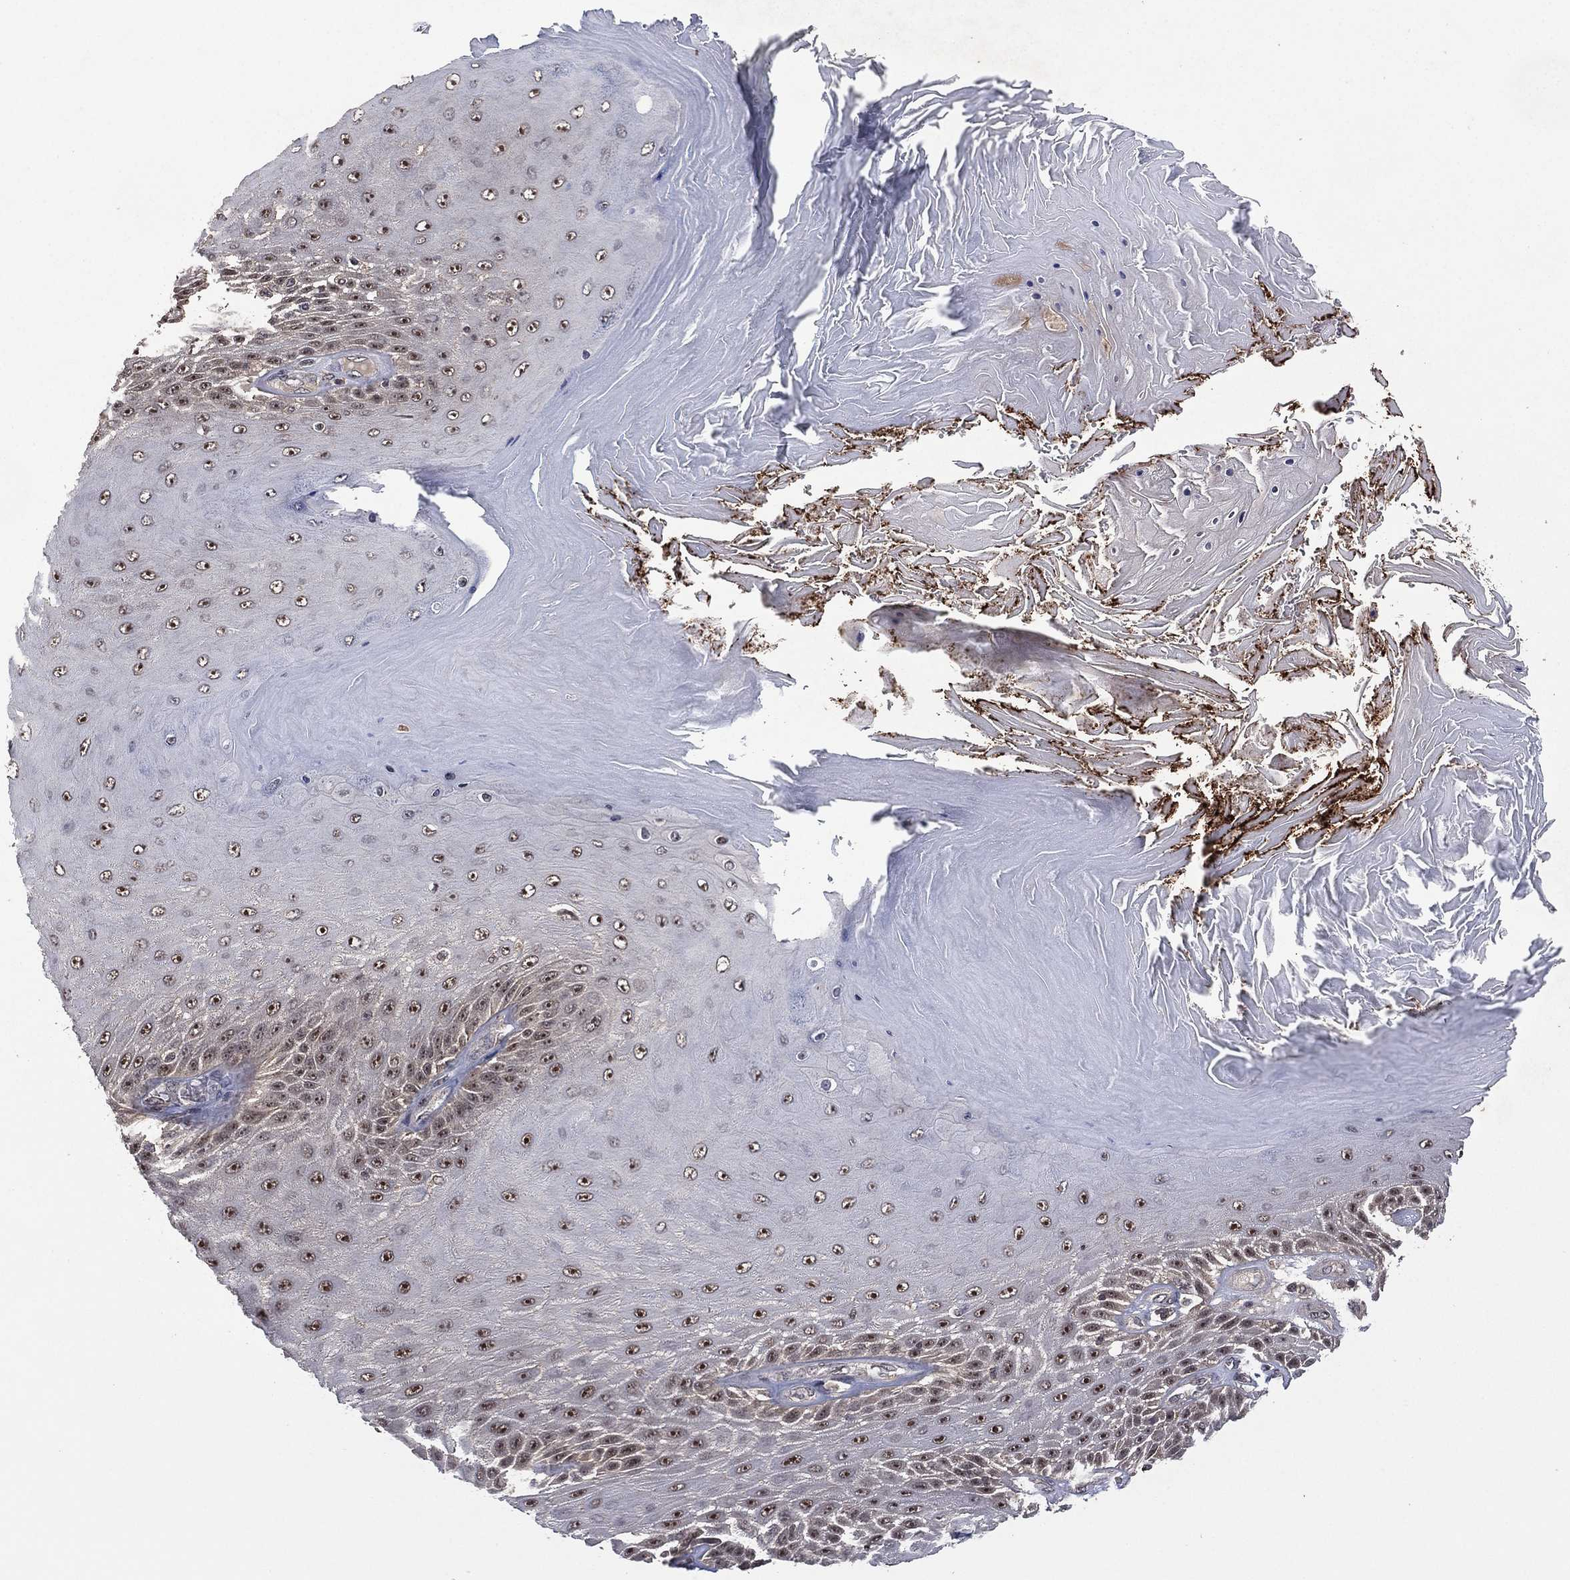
{"staining": {"intensity": "negative", "quantity": "none", "location": "none"}, "tissue": "skin cancer", "cell_type": "Tumor cells", "image_type": "cancer", "snomed": [{"axis": "morphology", "description": "Squamous cell carcinoma, NOS"}, {"axis": "topography", "description": "Skin"}], "caption": "Histopathology image shows no protein staining in tumor cells of squamous cell carcinoma (skin) tissue.", "gene": "NELFCD", "patient": {"sex": "male", "age": 62}}